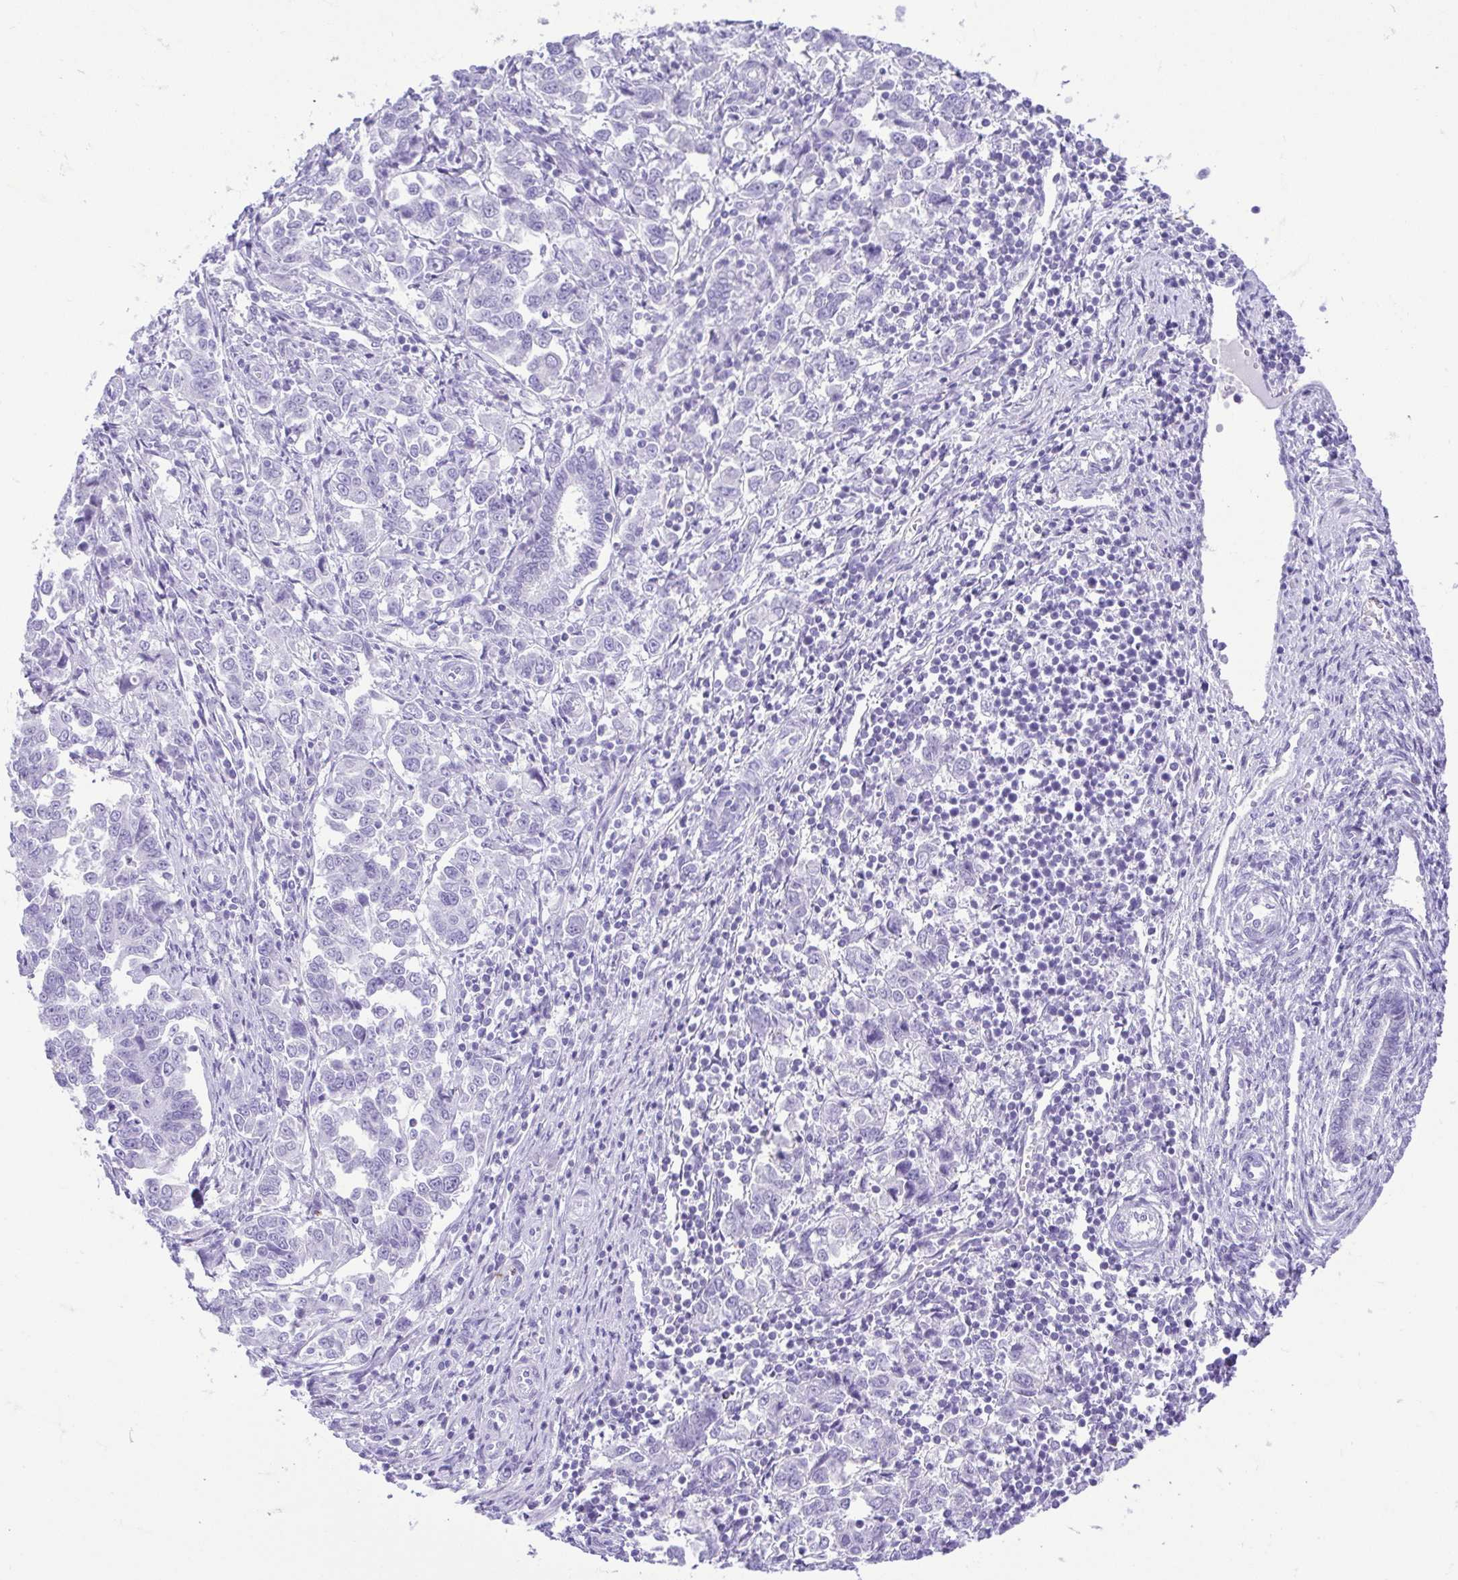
{"staining": {"intensity": "negative", "quantity": "none", "location": "none"}, "tissue": "endometrial cancer", "cell_type": "Tumor cells", "image_type": "cancer", "snomed": [{"axis": "morphology", "description": "Adenocarcinoma, NOS"}, {"axis": "topography", "description": "Endometrium"}], "caption": "Immunohistochemistry of human adenocarcinoma (endometrial) exhibits no staining in tumor cells.", "gene": "CDSN", "patient": {"sex": "female", "age": 43}}